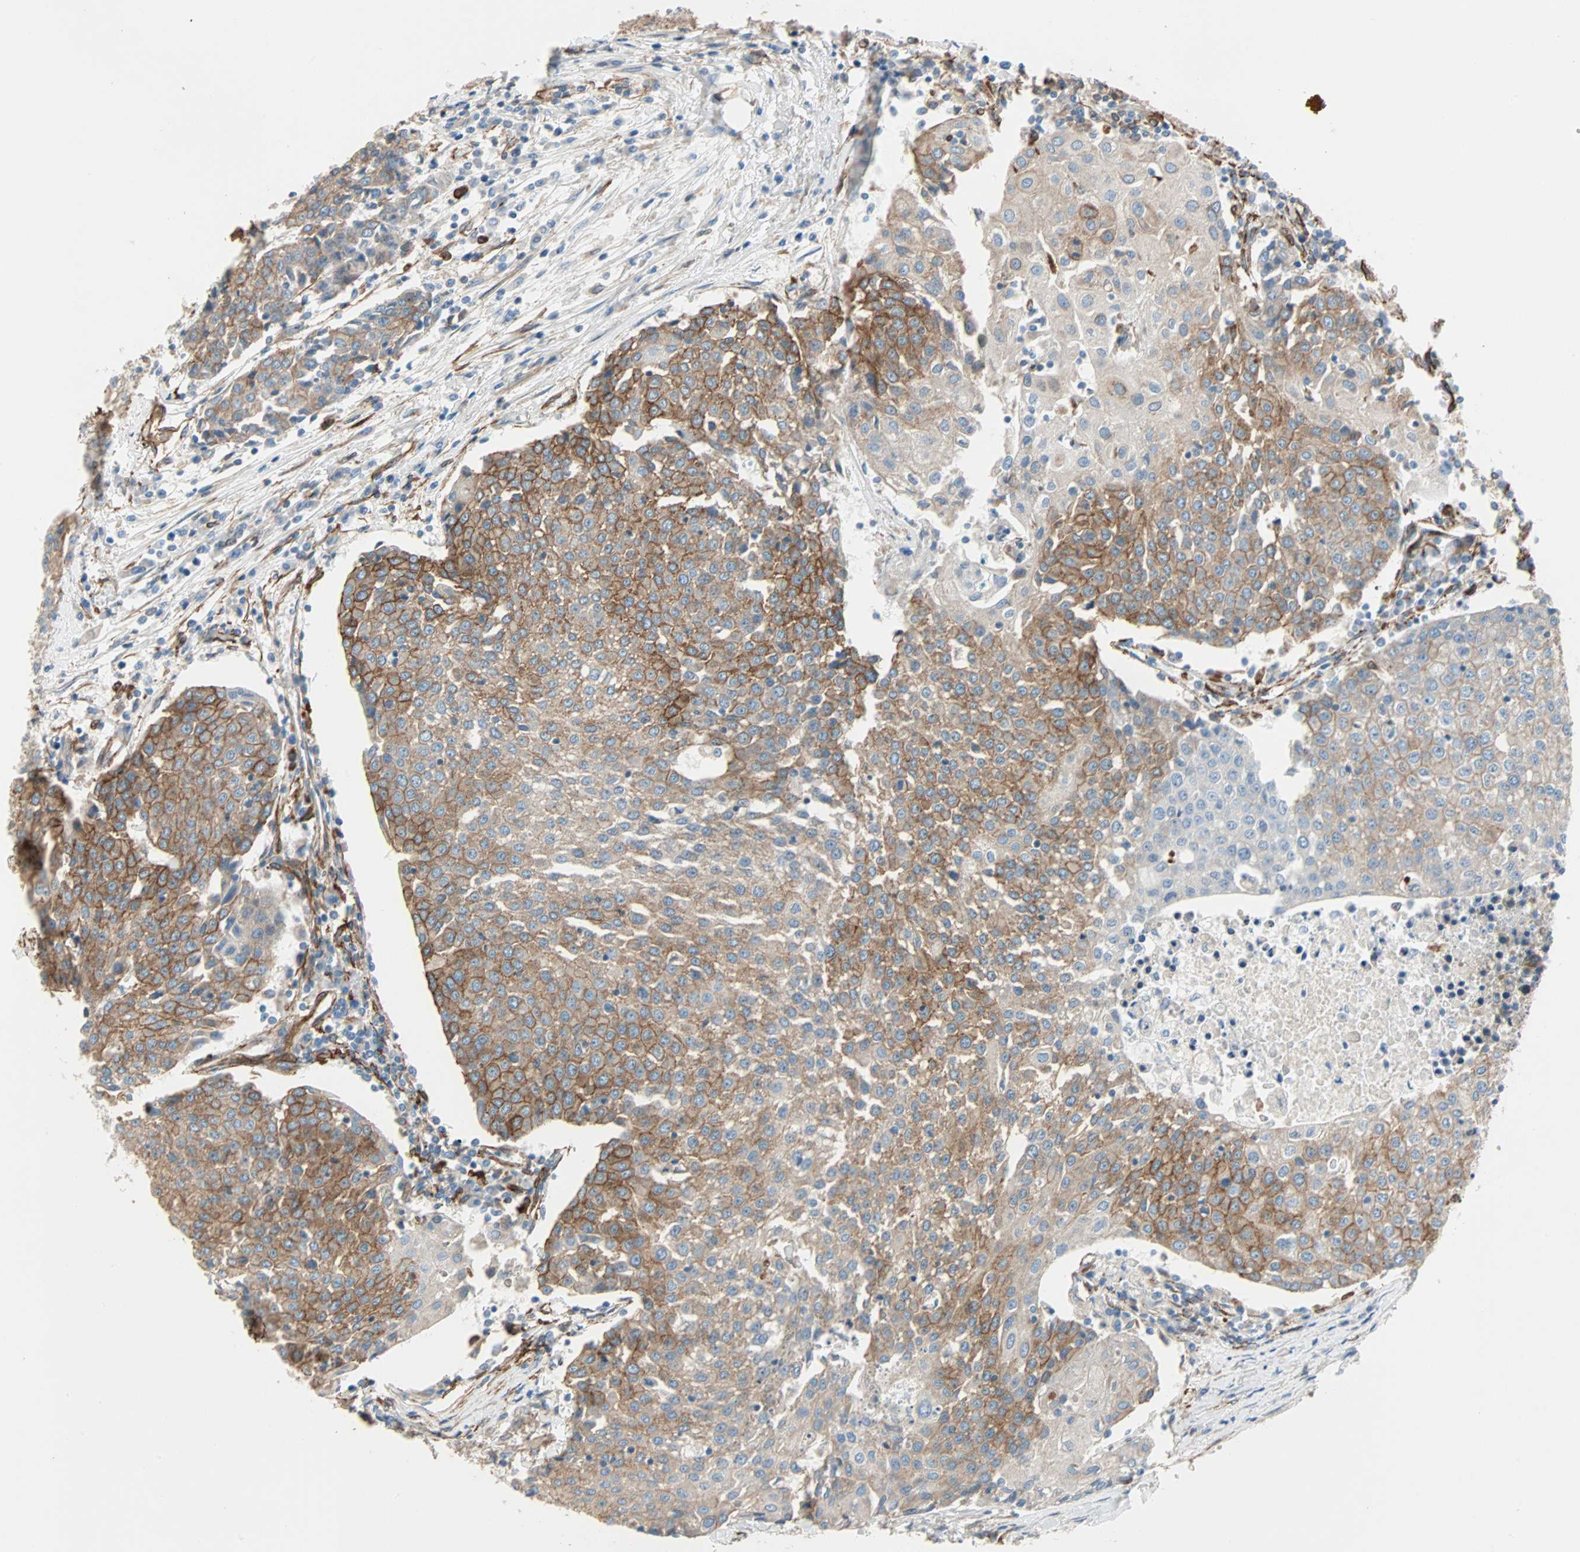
{"staining": {"intensity": "moderate", "quantity": ">75%", "location": "cytoplasmic/membranous"}, "tissue": "urothelial cancer", "cell_type": "Tumor cells", "image_type": "cancer", "snomed": [{"axis": "morphology", "description": "Urothelial carcinoma, High grade"}, {"axis": "topography", "description": "Urinary bladder"}], "caption": "High-grade urothelial carcinoma tissue demonstrates moderate cytoplasmic/membranous staining in about >75% of tumor cells, visualized by immunohistochemistry.", "gene": "EPB41L2", "patient": {"sex": "female", "age": 85}}